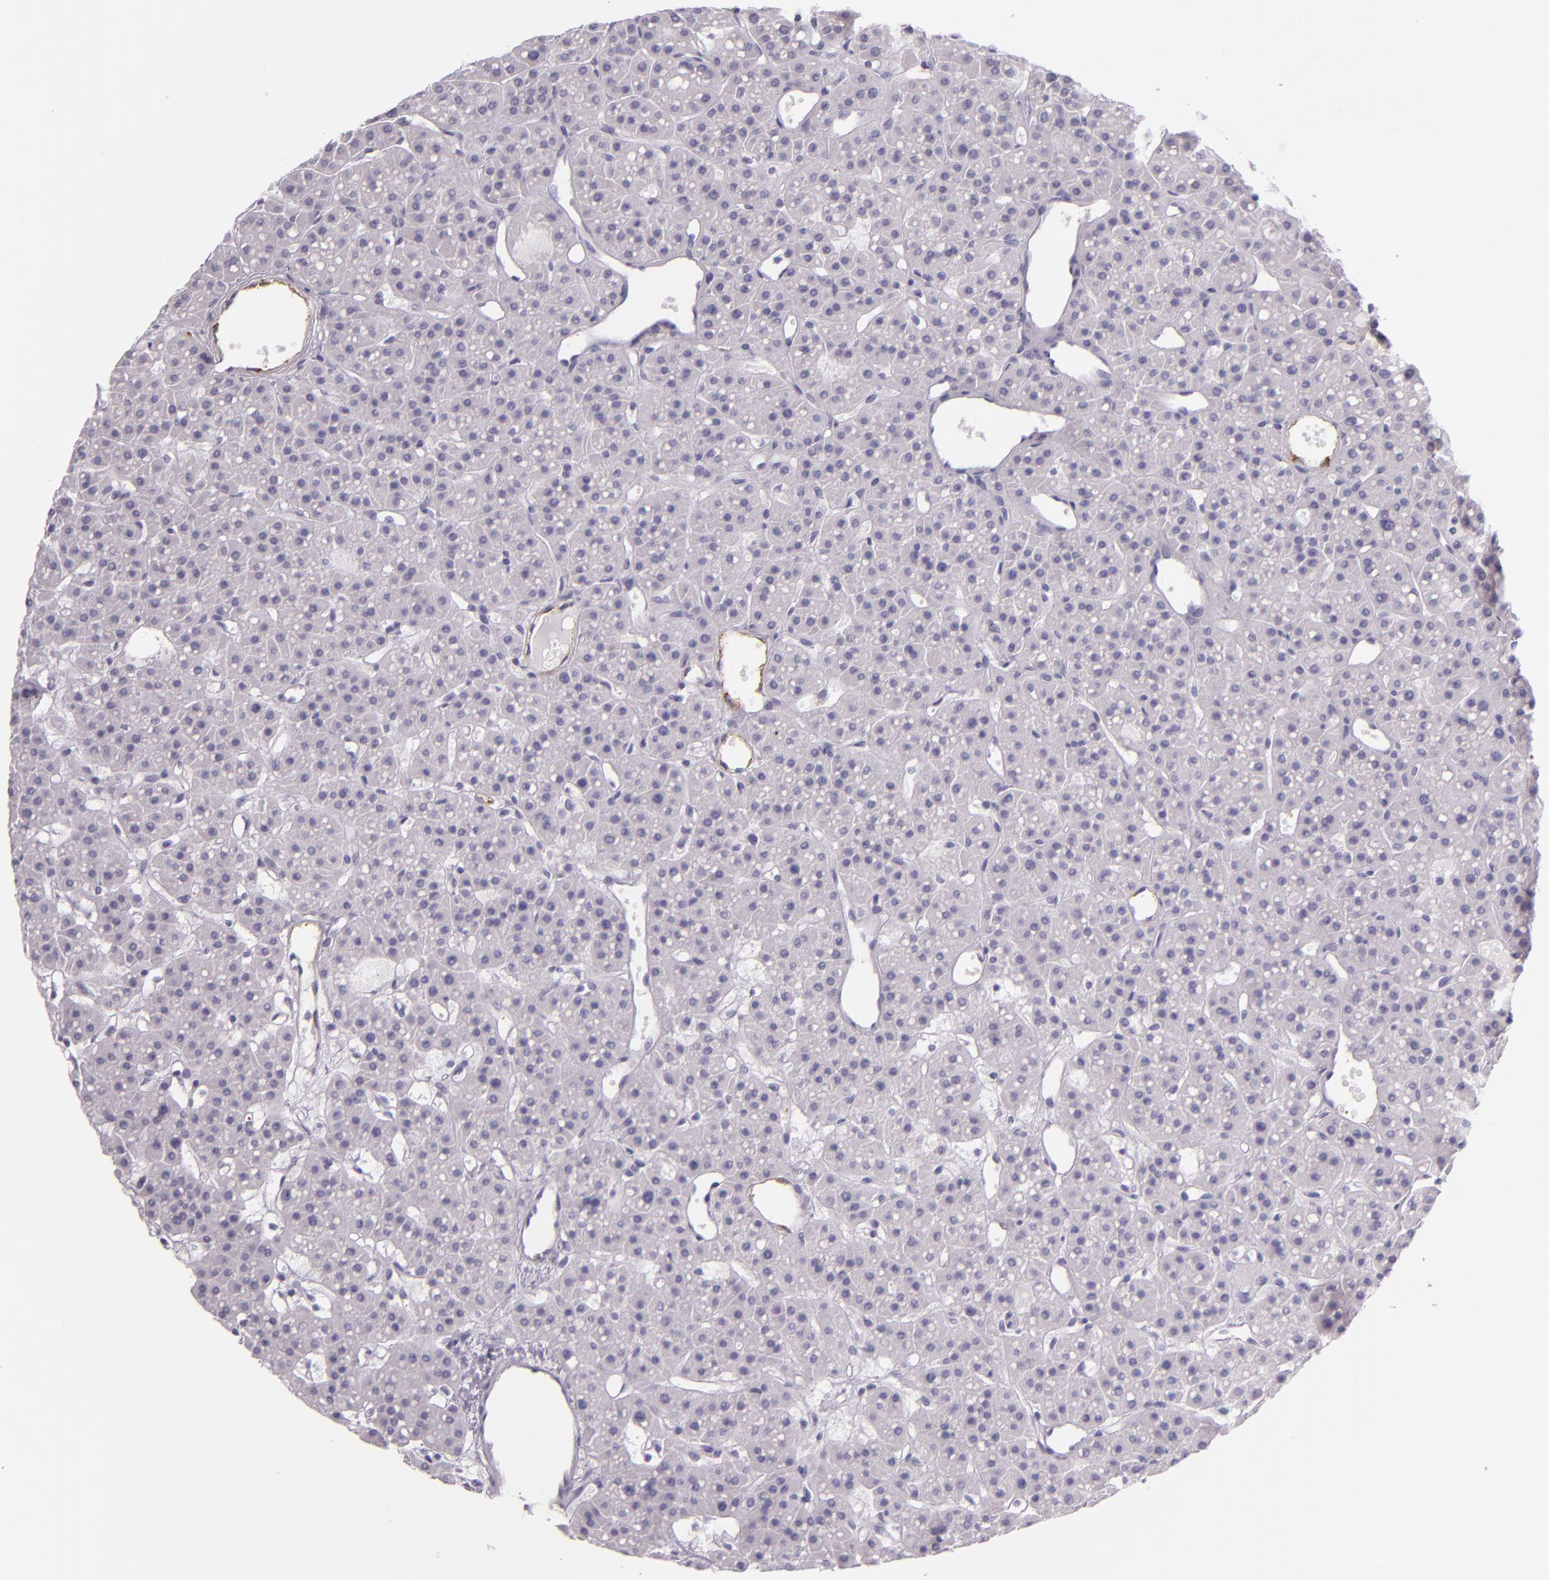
{"staining": {"intensity": "negative", "quantity": "none", "location": "none"}, "tissue": "parathyroid gland", "cell_type": "Glandular cells", "image_type": "normal", "snomed": [{"axis": "morphology", "description": "Normal tissue, NOS"}, {"axis": "topography", "description": "Parathyroid gland"}], "caption": "High magnification brightfield microscopy of benign parathyroid gland stained with DAB (3,3'-diaminobenzidine) (brown) and counterstained with hematoxylin (blue): glandular cells show no significant staining.", "gene": "SELP", "patient": {"sex": "female", "age": 76}}